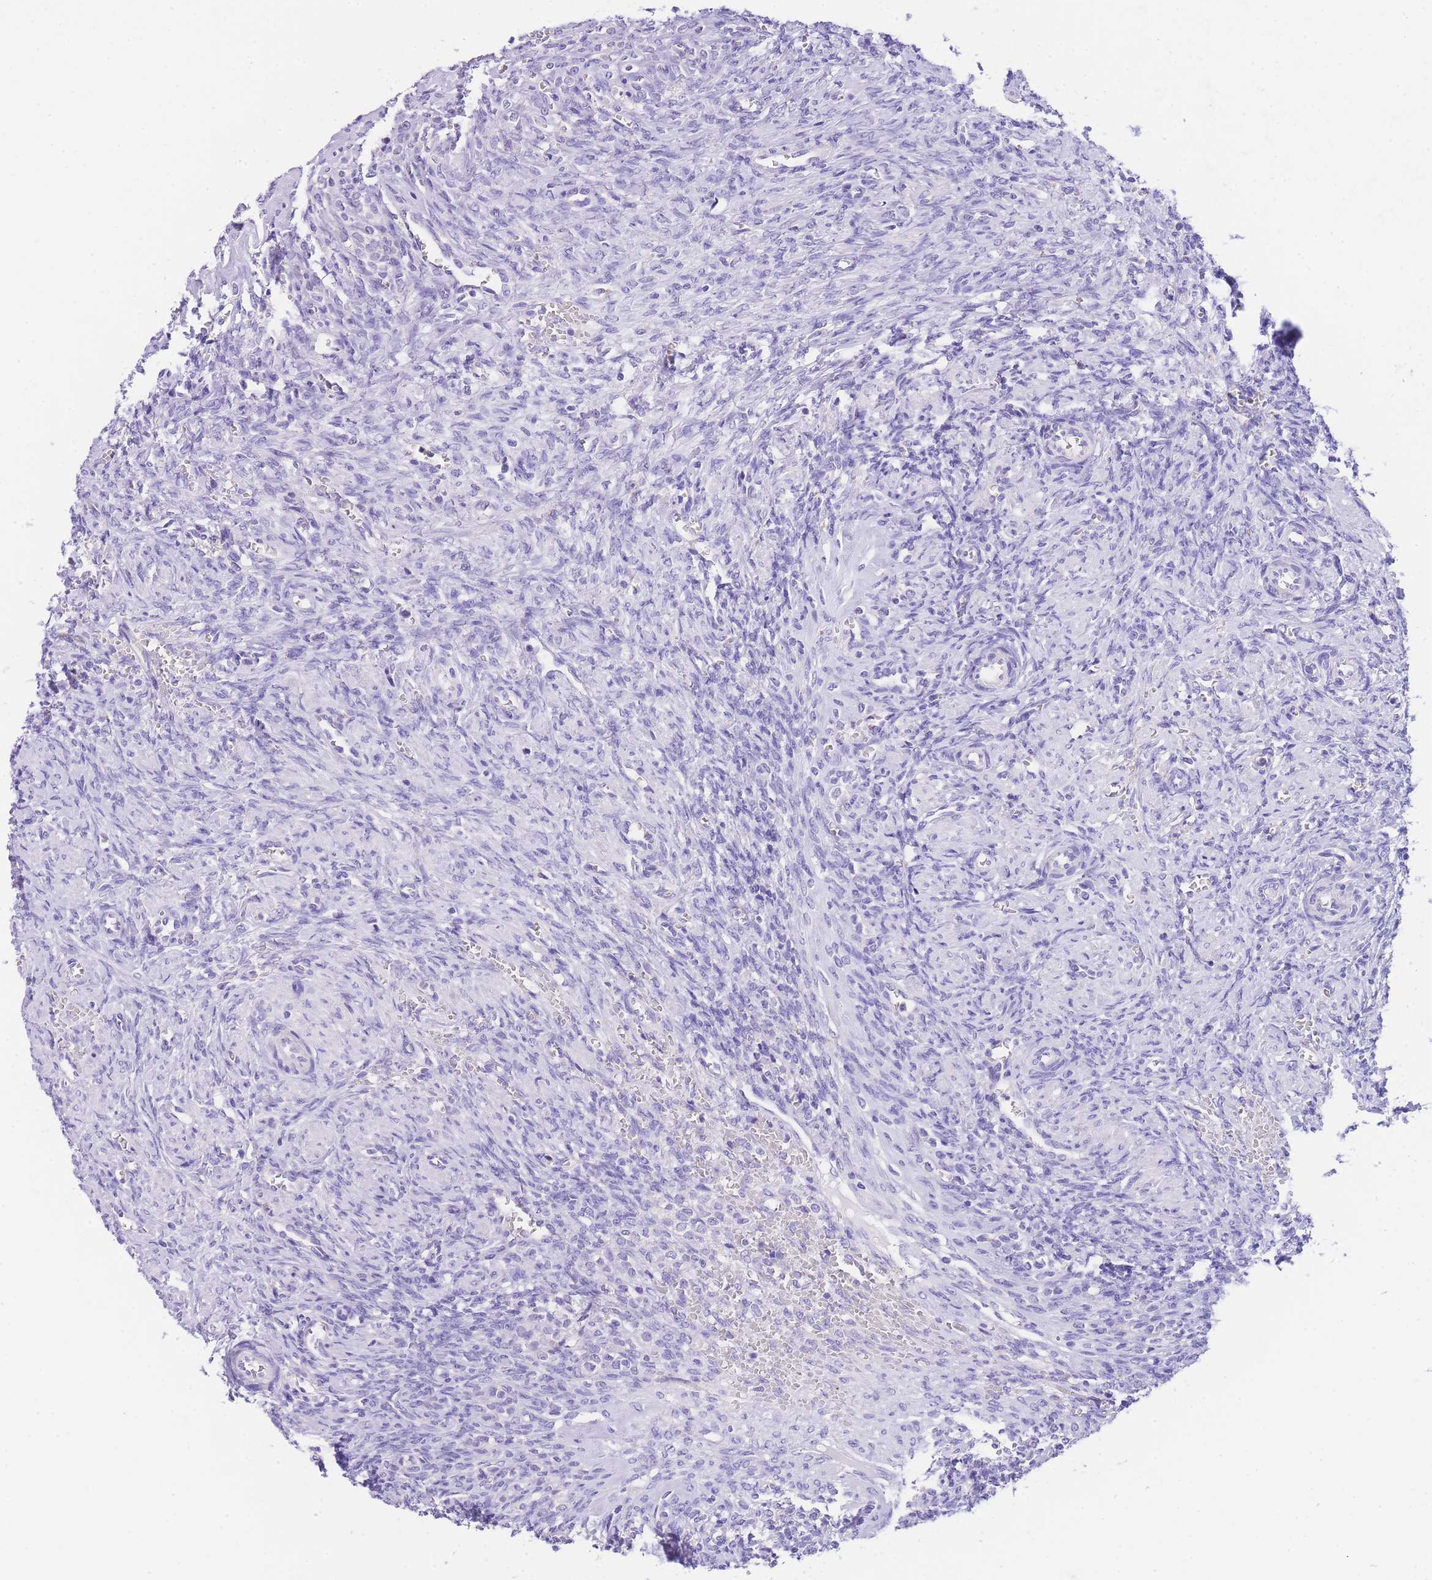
{"staining": {"intensity": "negative", "quantity": "none", "location": "none"}, "tissue": "ovary", "cell_type": "Ovarian stroma cells", "image_type": "normal", "snomed": [{"axis": "morphology", "description": "Normal tissue, NOS"}, {"axis": "topography", "description": "Ovary"}], "caption": "This is a photomicrograph of immunohistochemistry (IHC) staining of unremarkable ovary, which shows no expression in ovarian stroma cells.", "gene": "EPN2", "patient": {"sex": "female", "age": 41}}